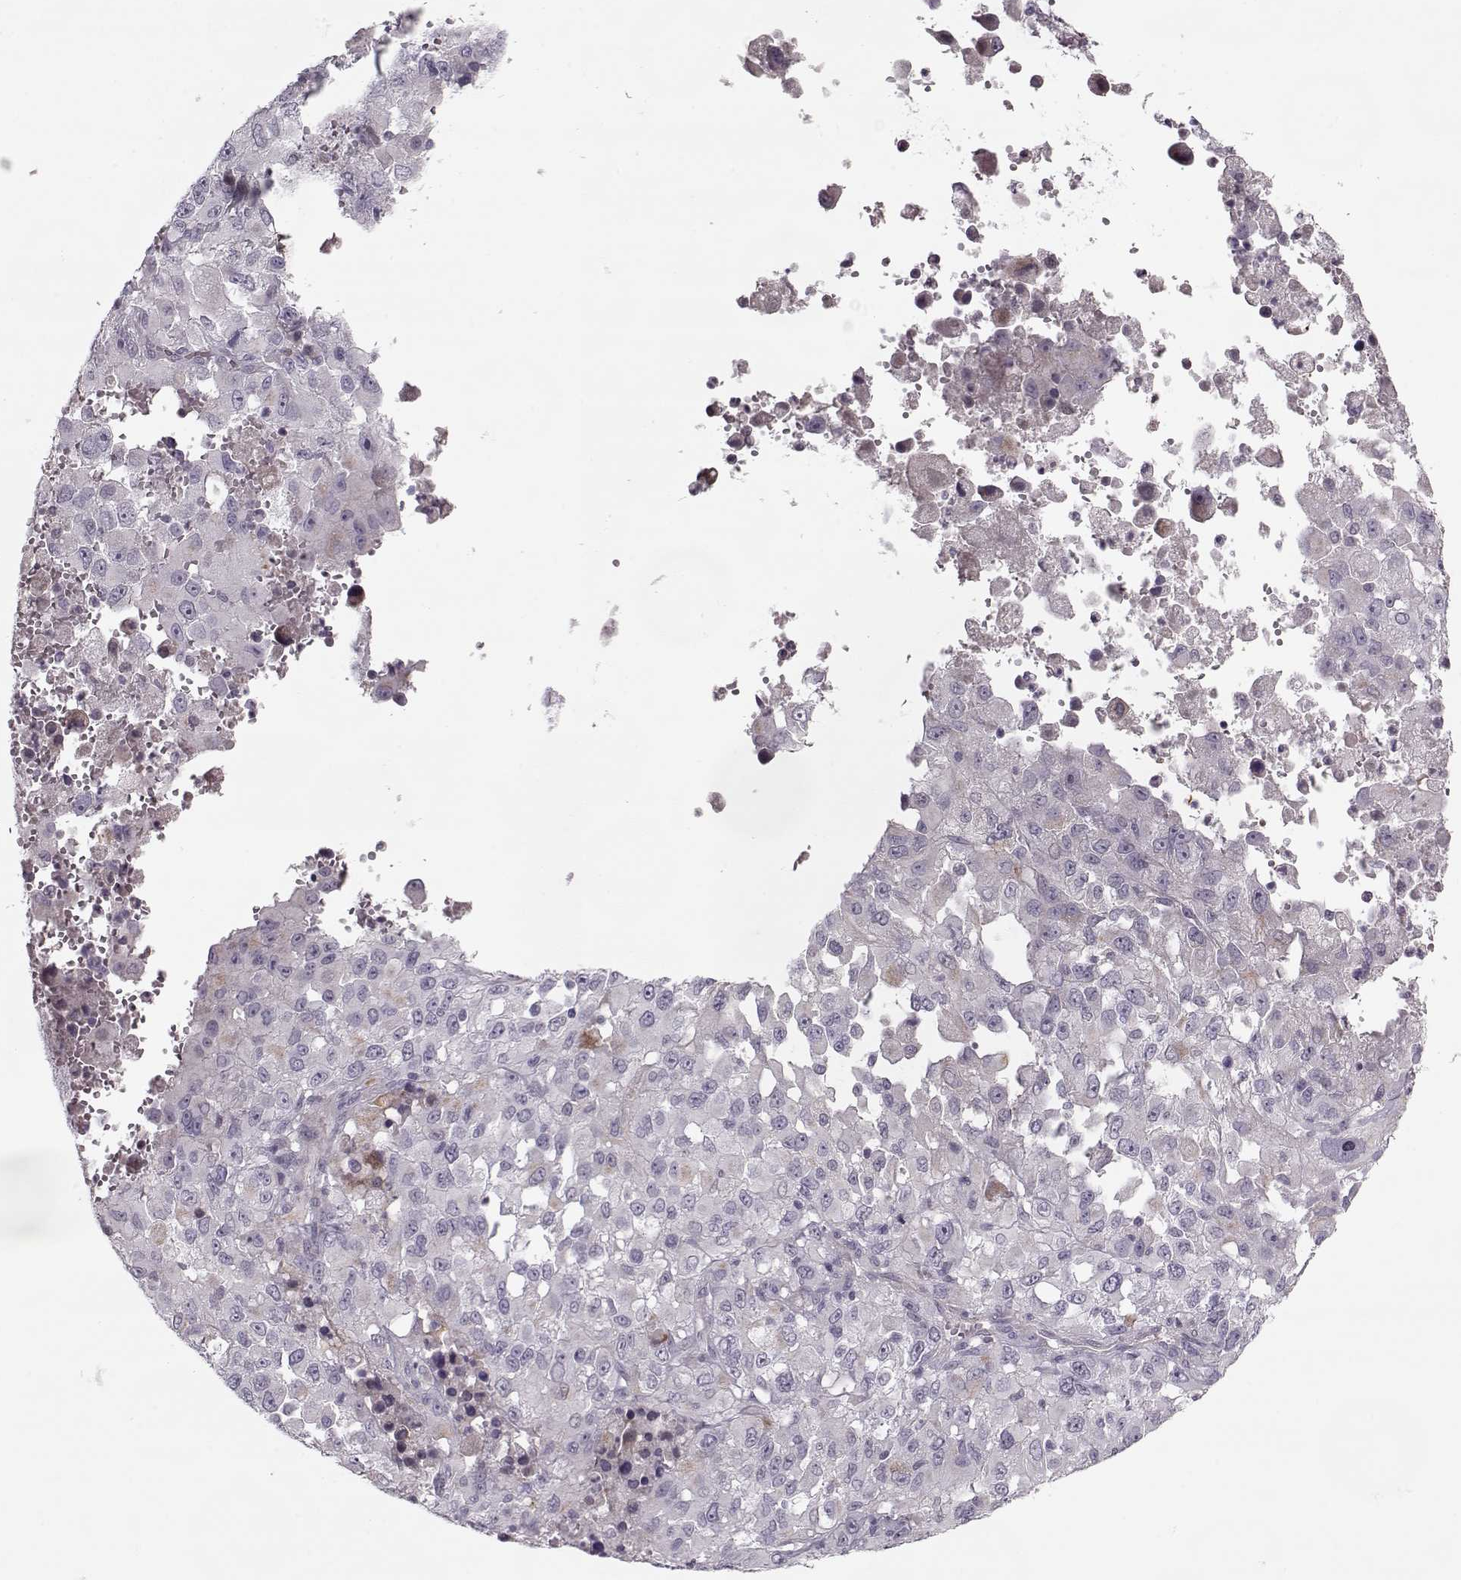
{"staining": {"intensity": "negative", "quantity": "none", "location": "none"}, "tissue": "melanoma", "cell_type": "Tumor cells", "image_type": "cancer", "snomed": [{"axis": "morphology", "description": "Malignant melanoma, Metastatic site"}, {"axis": "topography", "description": "Soft tissue"}], "caption": "Immunohistochemistry (IHC) histopathology image of human melanoma stained for a protein (brown), which exhibits no expression in tumor cells.", "gene": "KRT9", "patient": {"sex": "male", "age": 50}}